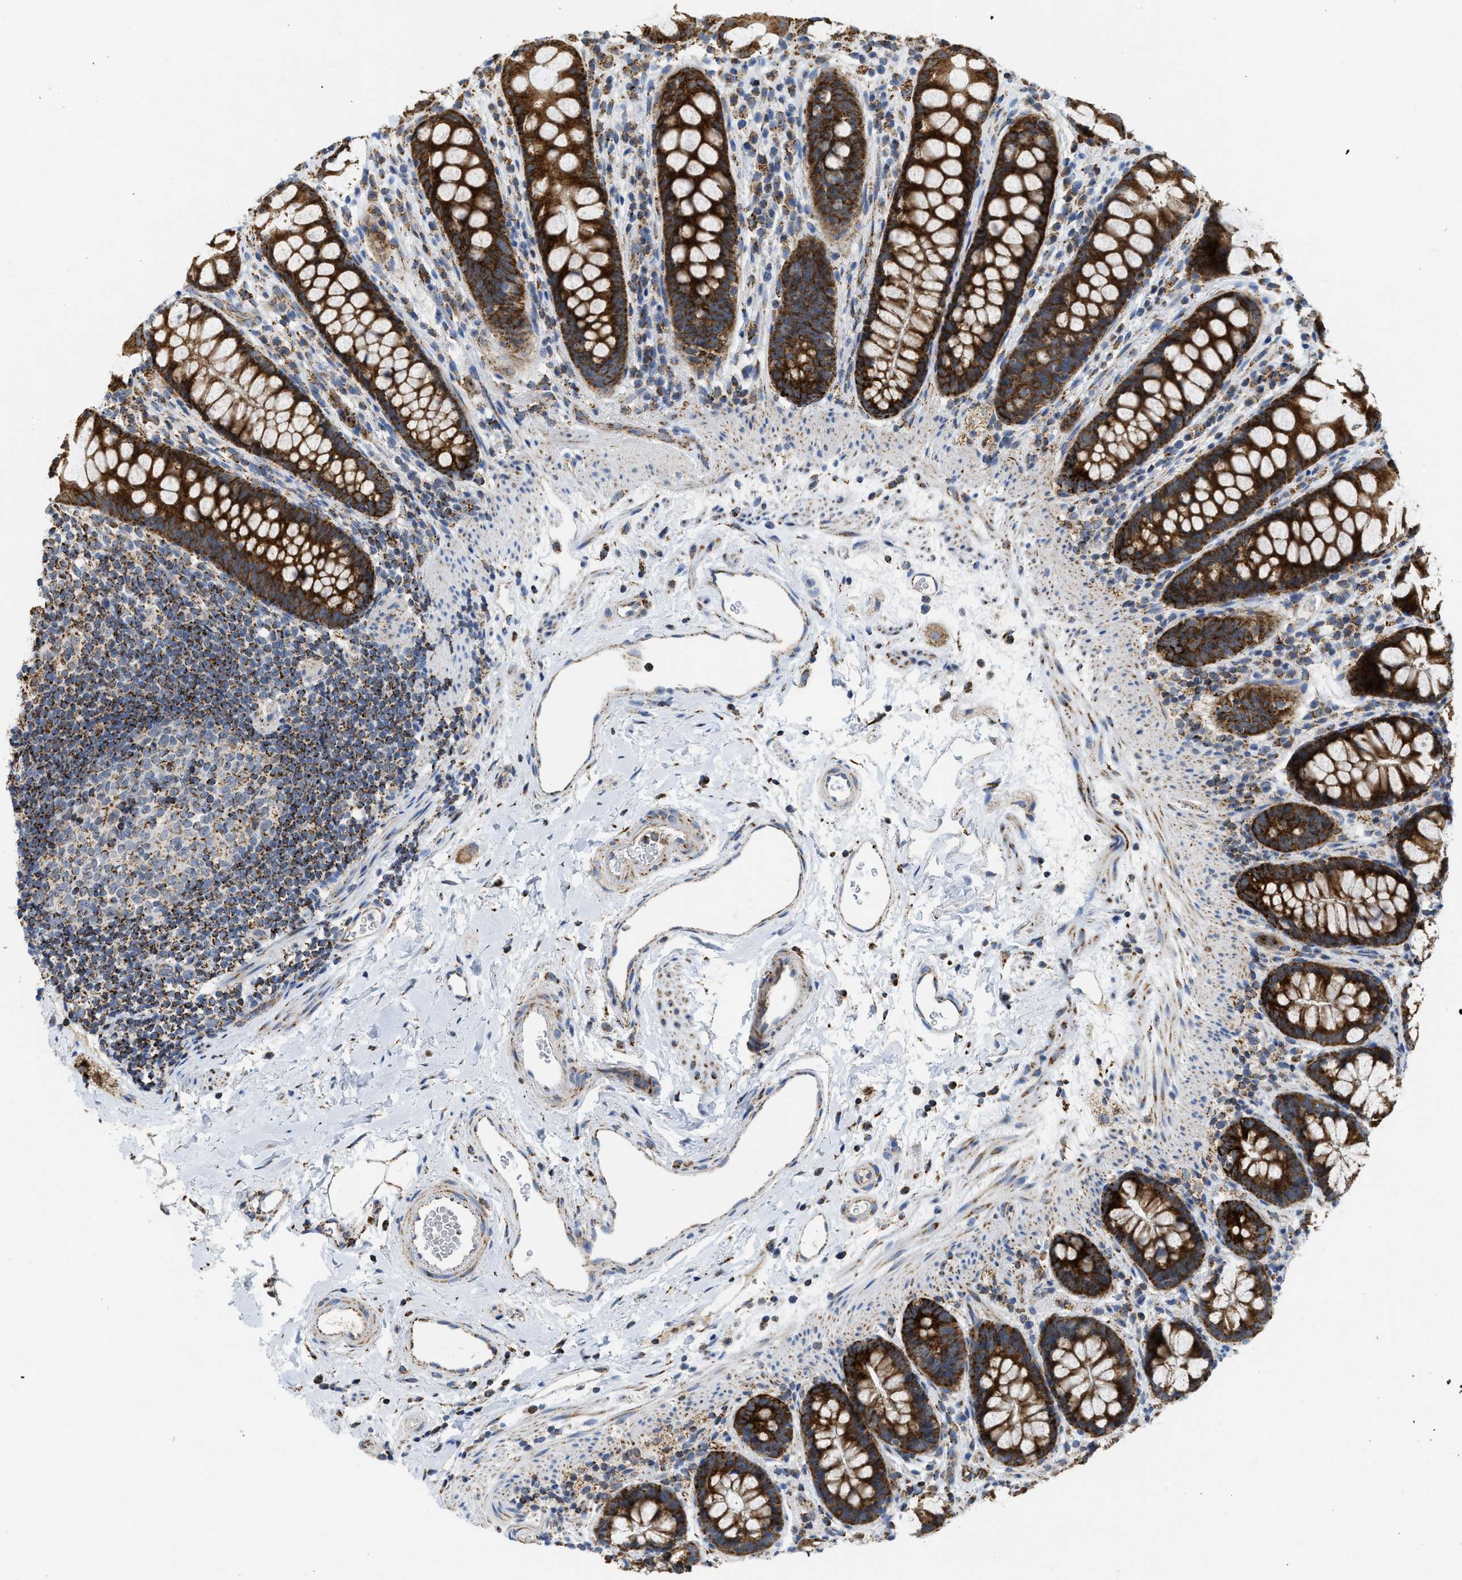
{"staining": {"intensity": "strong", "quantity": ">75%", "location": "cytoplasmic/membranous"}, "tissue": "rectum", "cell_type": "Glandular cells", "image_type": "normal", "snomed": [{"axis": "morphology", "description": "Normal tissue, NOS"}, {"axis": "topography", "description": "Rectum"}], "caption": "DAB (3,3'-diaminobenzidine) immunohistochemical staining of unremarkable human rectum shows strong cytoplasmic/membranous protein positivity in about >75% of glandular cells. Using DAB (brown) and hematoxylin (blue) stains, captured at high magnification using brightfield microscopy.", "gene": "GATD3", "patient": {"sex": "female", "age": 65}}